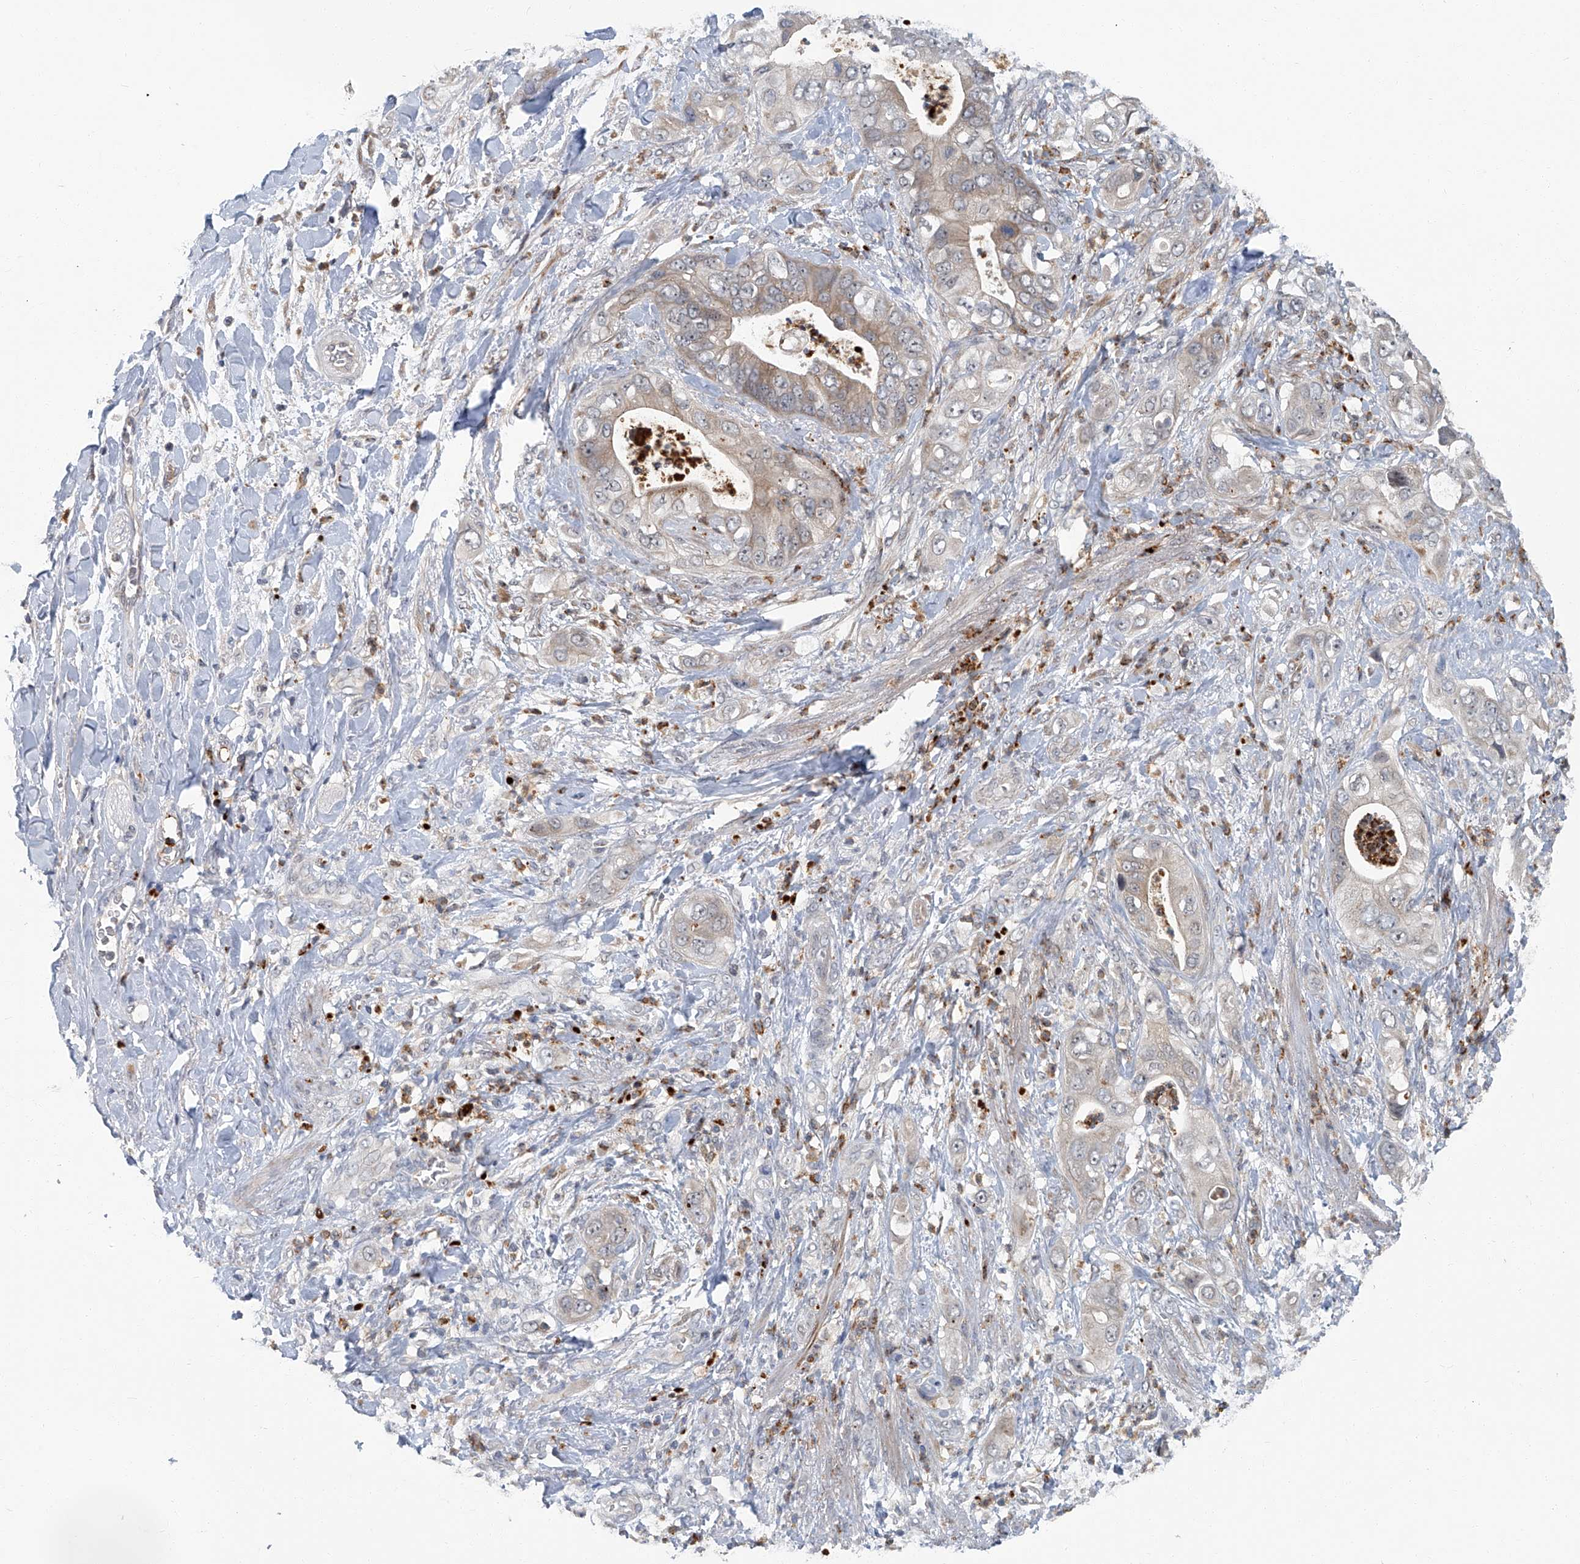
{"staining": {"intensity": "weak", "quantity": ">75%", "location": "cytoplasmic/membranous"}, "tissue": "pancreatic cancer", "cell_type": "Tumor cells", "image_type": "cancer", "snomed": [{"axis": "morphology", "description": "Adenocarcinoma, NOS"}, {"axis": "topography", "description": "Pancreas"}], "caption": "Immunohistochemical staining of adenocarcinoma (pancreatic) displays low levels of weak cytoplasmic/membranous positivity in about >75% of tumor cells.", "gene": "AKNAD1", "patient": {"sex": "female", "age": 78}}